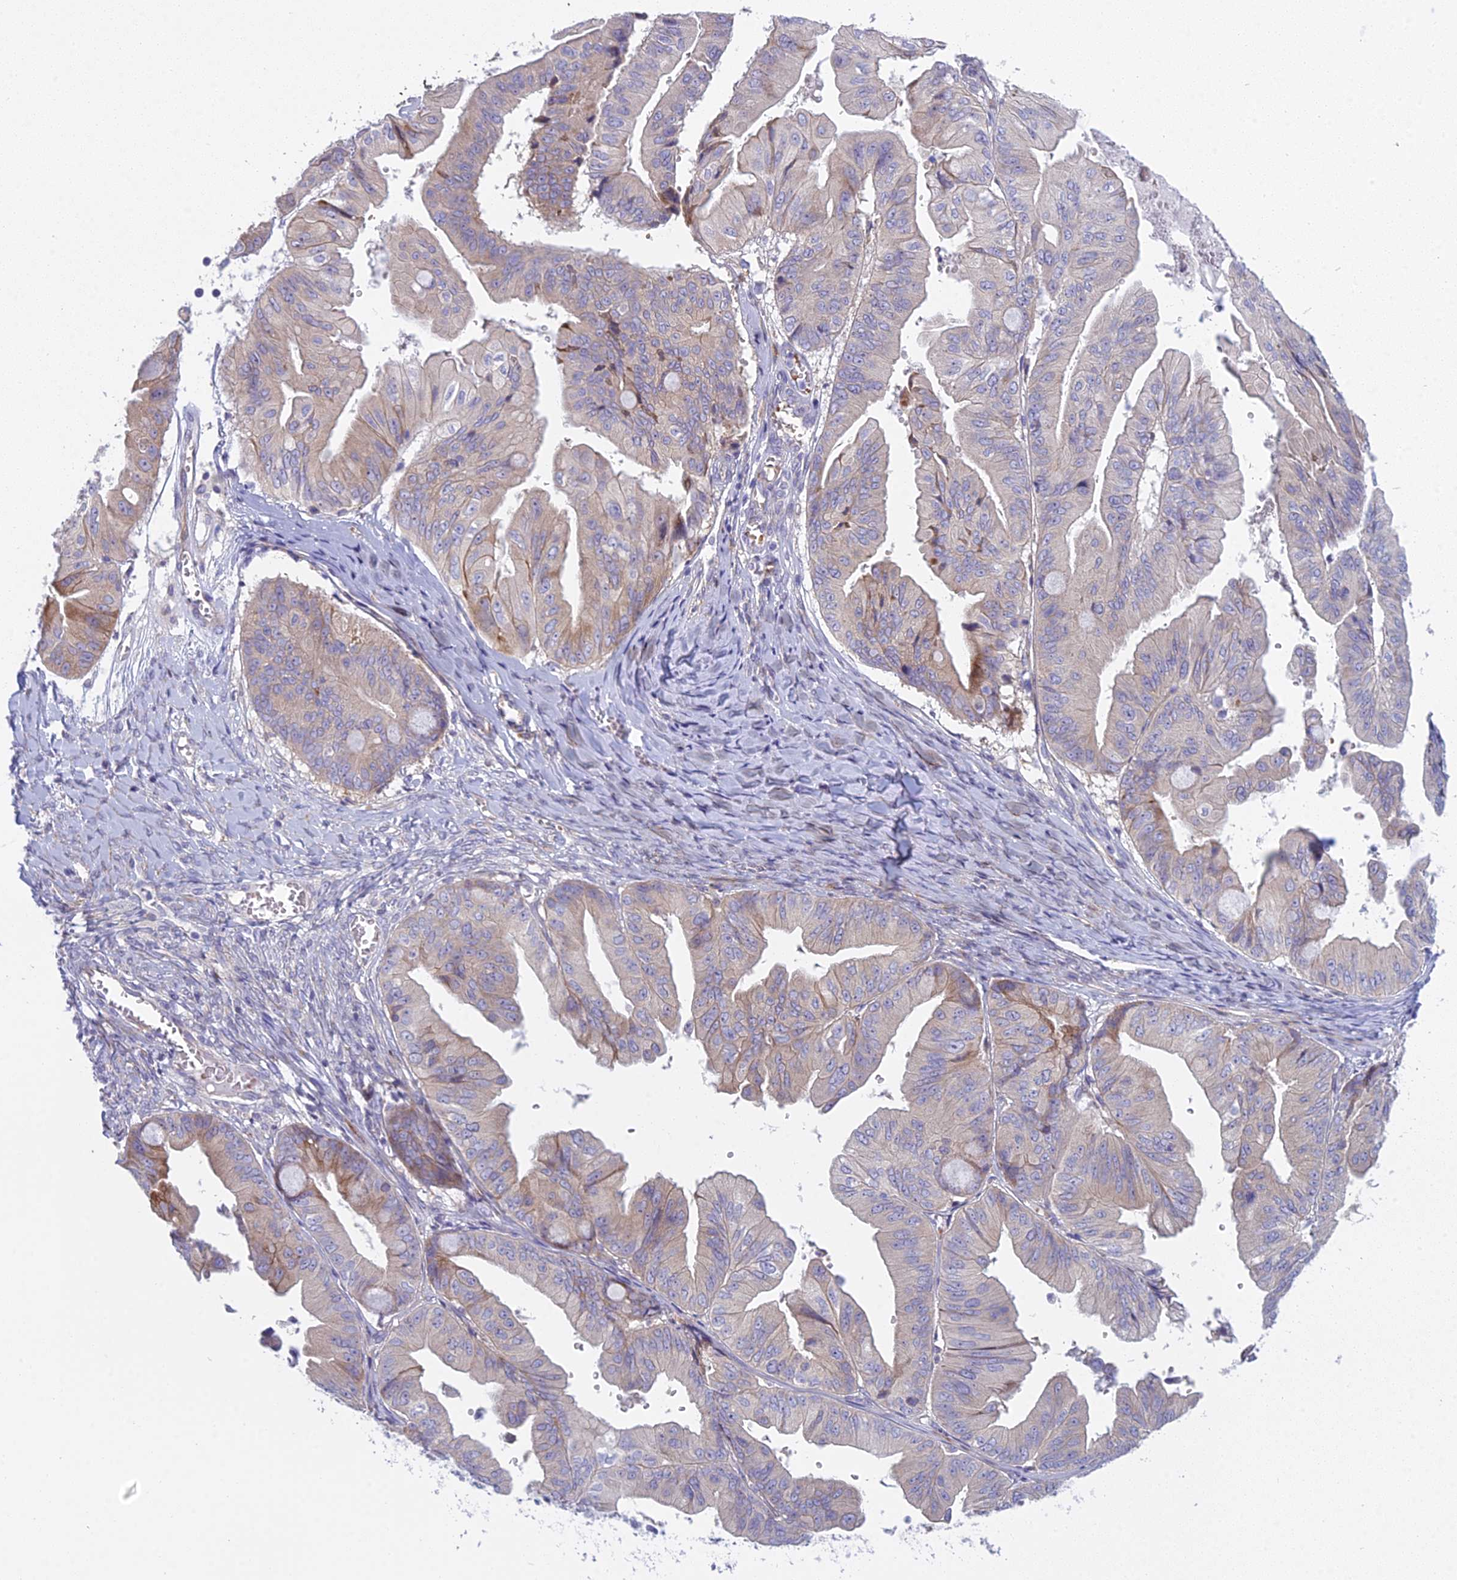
{"staining": {"intensity": "weak", "quantity": "<25%", "location": "cytoplasmic/membranous"}, "tissue": "ovarian cancer", "cell_type": "Tumor cells", "image_type": "cancer", "snomed": [{"axis": "morphology", "description": "Cystadenocarcinoma, mucinous, NOS"}, {"axis": "topography", "description": "Ovary"}], "caption": "Human ovarian mucinous cystadenocarcinoma stained for a protein using immunohistochemistry (IHC) exhibits no positivity in tumor cells.", "gene": "PCDHB14", "patient": {"sex": "female", "age": 61}}